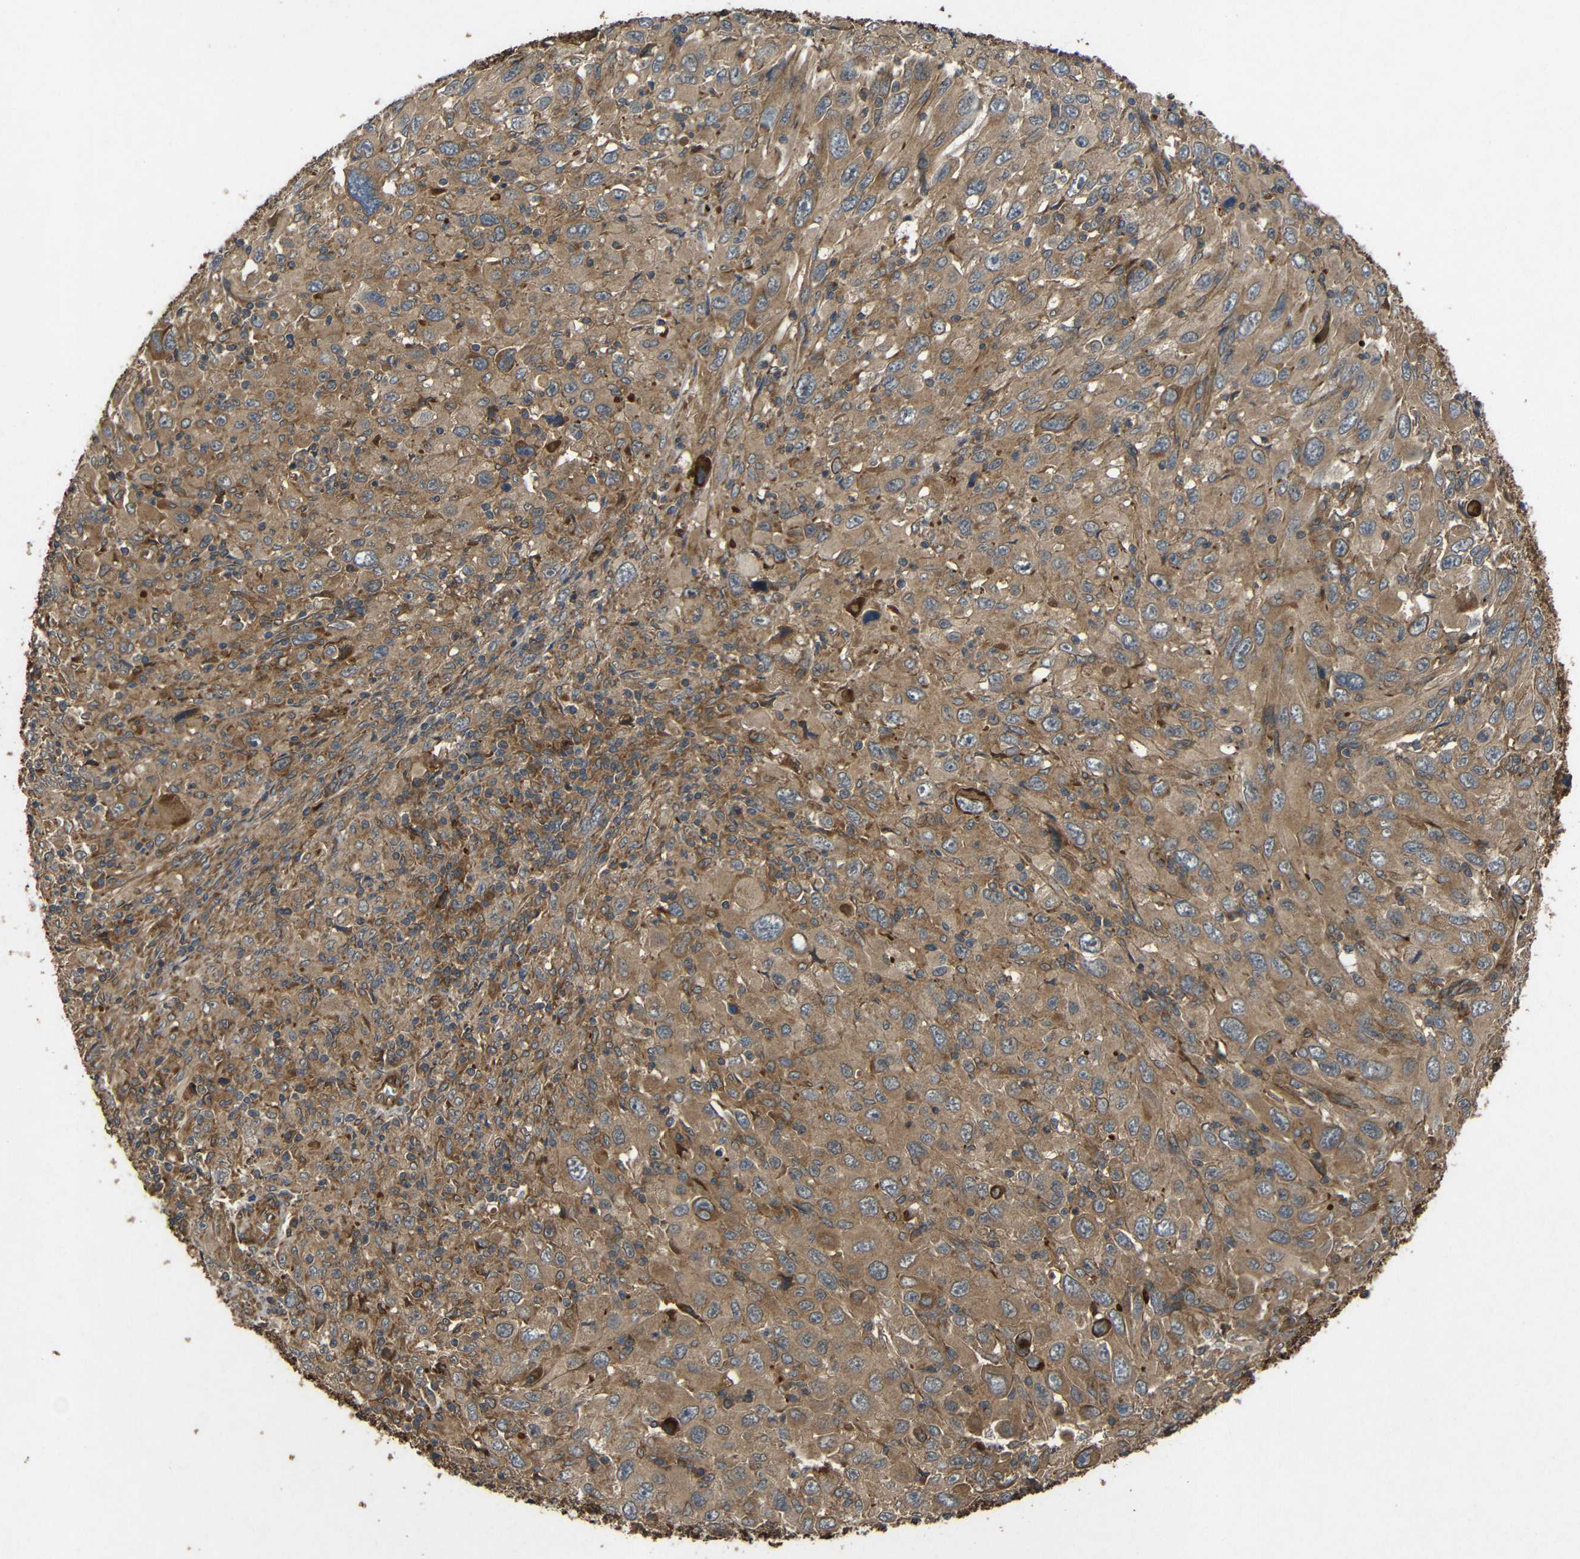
{"staining": {"intensity": "moderate", "quantity": ">75%", "location": "cytoplasmic/membranous"}, "tissue": "melanoma", "cell_type": "Tumor cells", "image_type": "cancer", "snomed": [{"axis": "morphology", "description": "Malignant melanoma, Metastatic site"}, {"axis": "topography", "description": "Skin"}], "caption": "Human malignant melanoma (metastatic site) stained for a protein (brown) displays moderate cytoplasmic/membranous positive expression in approximately >75% of tumor cells.", "gene": "EIF2S1", "patient": {"sex": "female", "age": 56}}